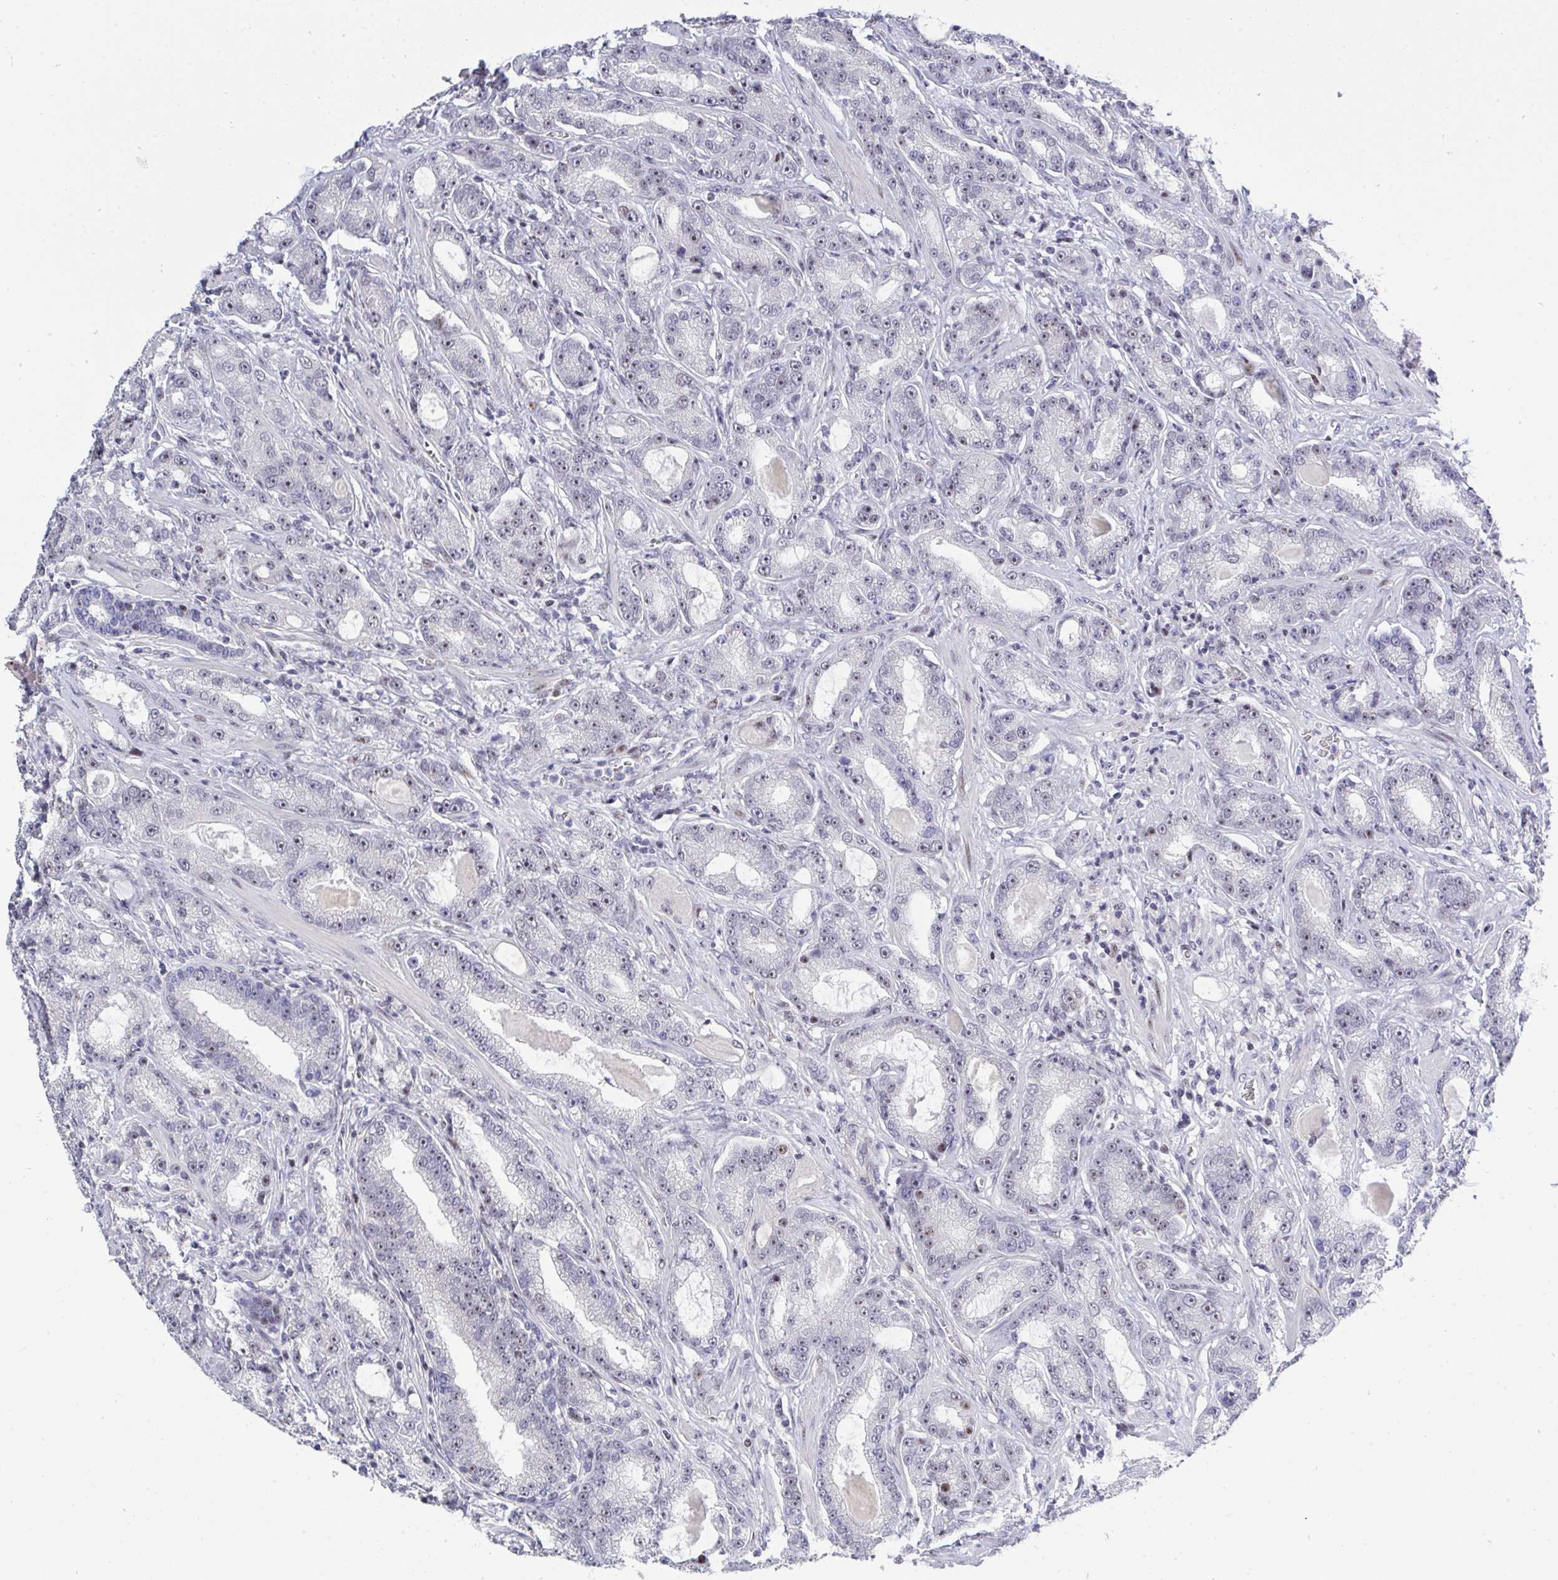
{"staining": {"intensity": "weak", "quantity": "25%-75%", "location": "nuclear"}, "tissue": "prostate cancer", "cell_type": "Tumor cells", "image_type": "cancer", "snomed": [{"axis": "morphology", "description": "Adenocarcinoma, High grade"}, {"axis": "topography", "description": "Prostate"}], "caption": "IHC of prostate cancer demonstrates low levels of weak nuclear staining in about 25%-75% of tumor cells. The staining was performed using DAB (3,3'-diaminobenzidine), with brown indicating positive protein expression. Nuclei are stained blue with hematoxylin.", "gene": "PLPPR3", "patient": {"sex": "male", "age": 65}}